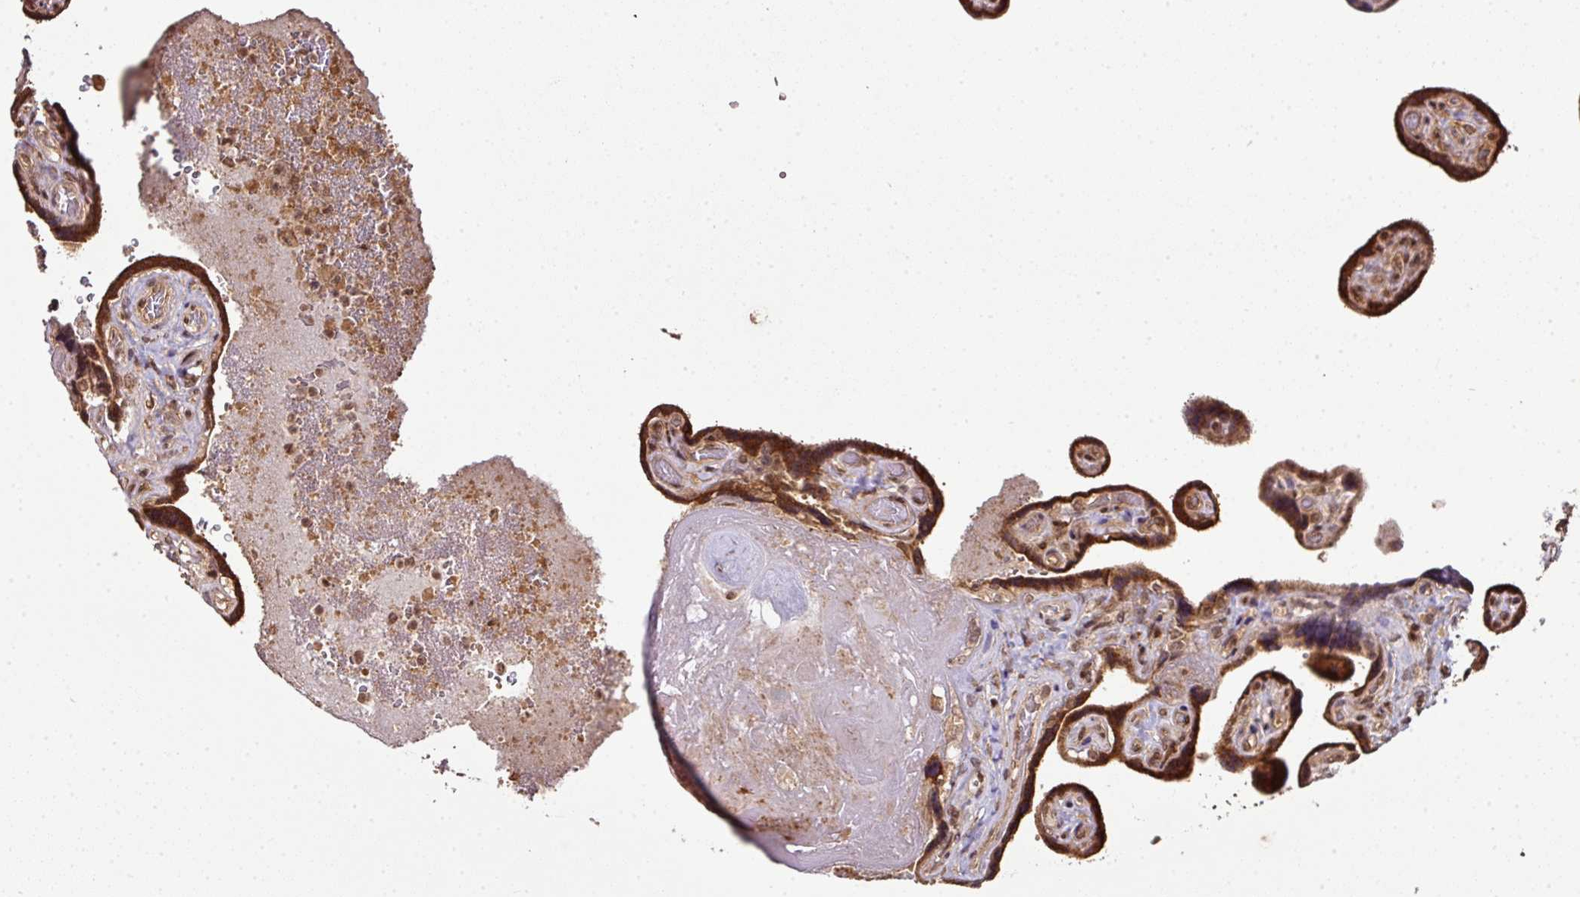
{"staining": {"intensity": "moderate", "quantity": ">75%", "location": "cytoplasmic/membranous,nuclear"}, "tissue": "placenta", "cell_type": "Decidual cells", "image_type": "normal", "snomed": [{"axis": "morphology", "description": "Normal tissue, NOS"}, {"axis": "topography", "description": "Placenta"}], "caption": "Protein analysis of benign placenta reveals moderate cytoplasmic/membranous,nuclear expression in about >75% of decidual cells.", "gene": "ANKRD18A", "patient": {"sex": "female", "age": 32}}